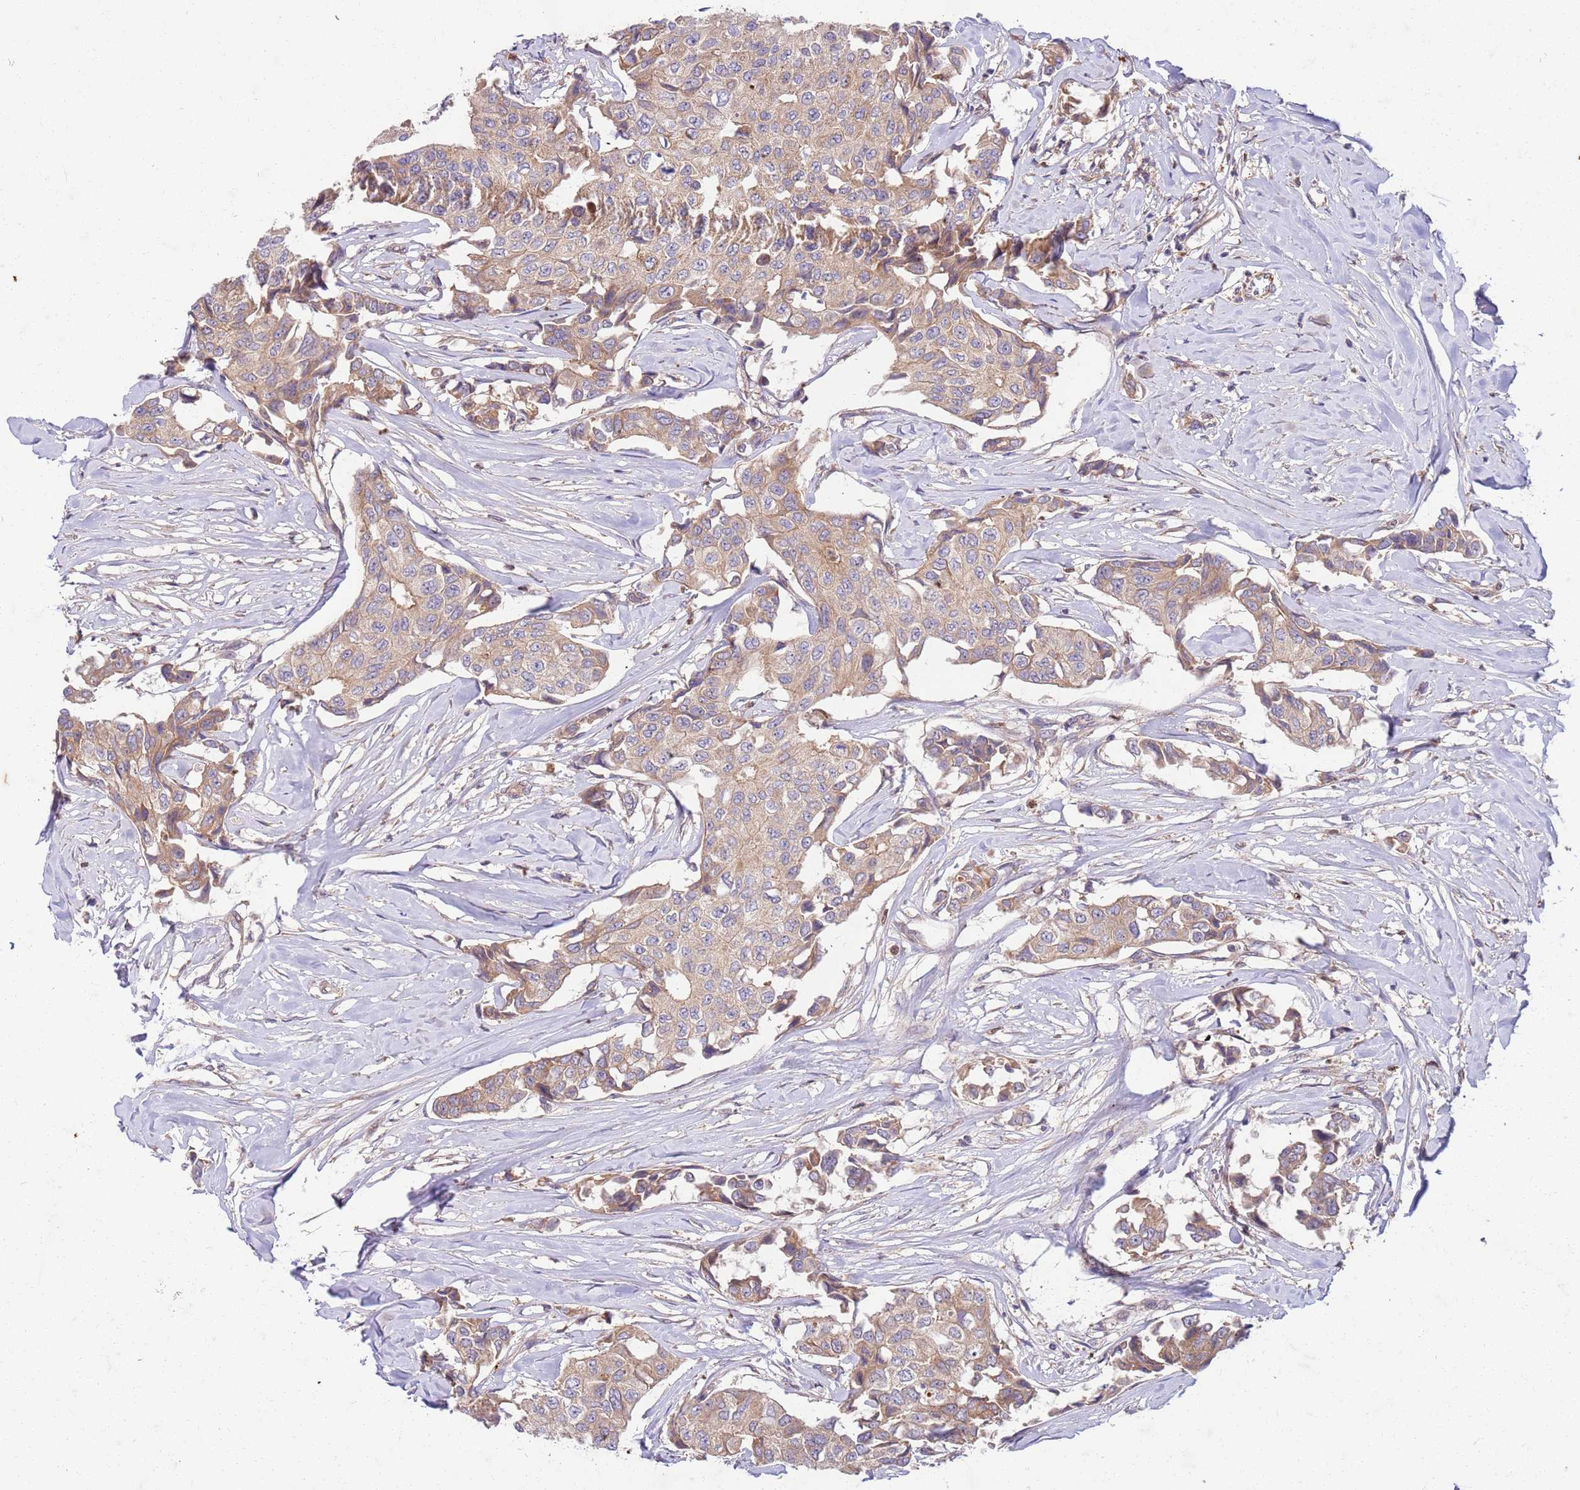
{"staining": {"intensity": "moderate", "quantity": ">75%", "location": "cytoplasmic/membranous"}, "tissue": "breast cancer", "cell_type": "Tumor cells", "image_type": "cancer", "snomed": [{"axis": "morphology", "description": "Duct carcinoma"}, {"axis": "topography", "description": "Breast"}], "caption": "About >75% of tumor cells in human breast cancer reveal moderate cytoplasmic/membranous protein staining as visualized by brown immunohistochemical staining.", "gene": "OSBP", "patient": {"sex": "female", "age": 80}}